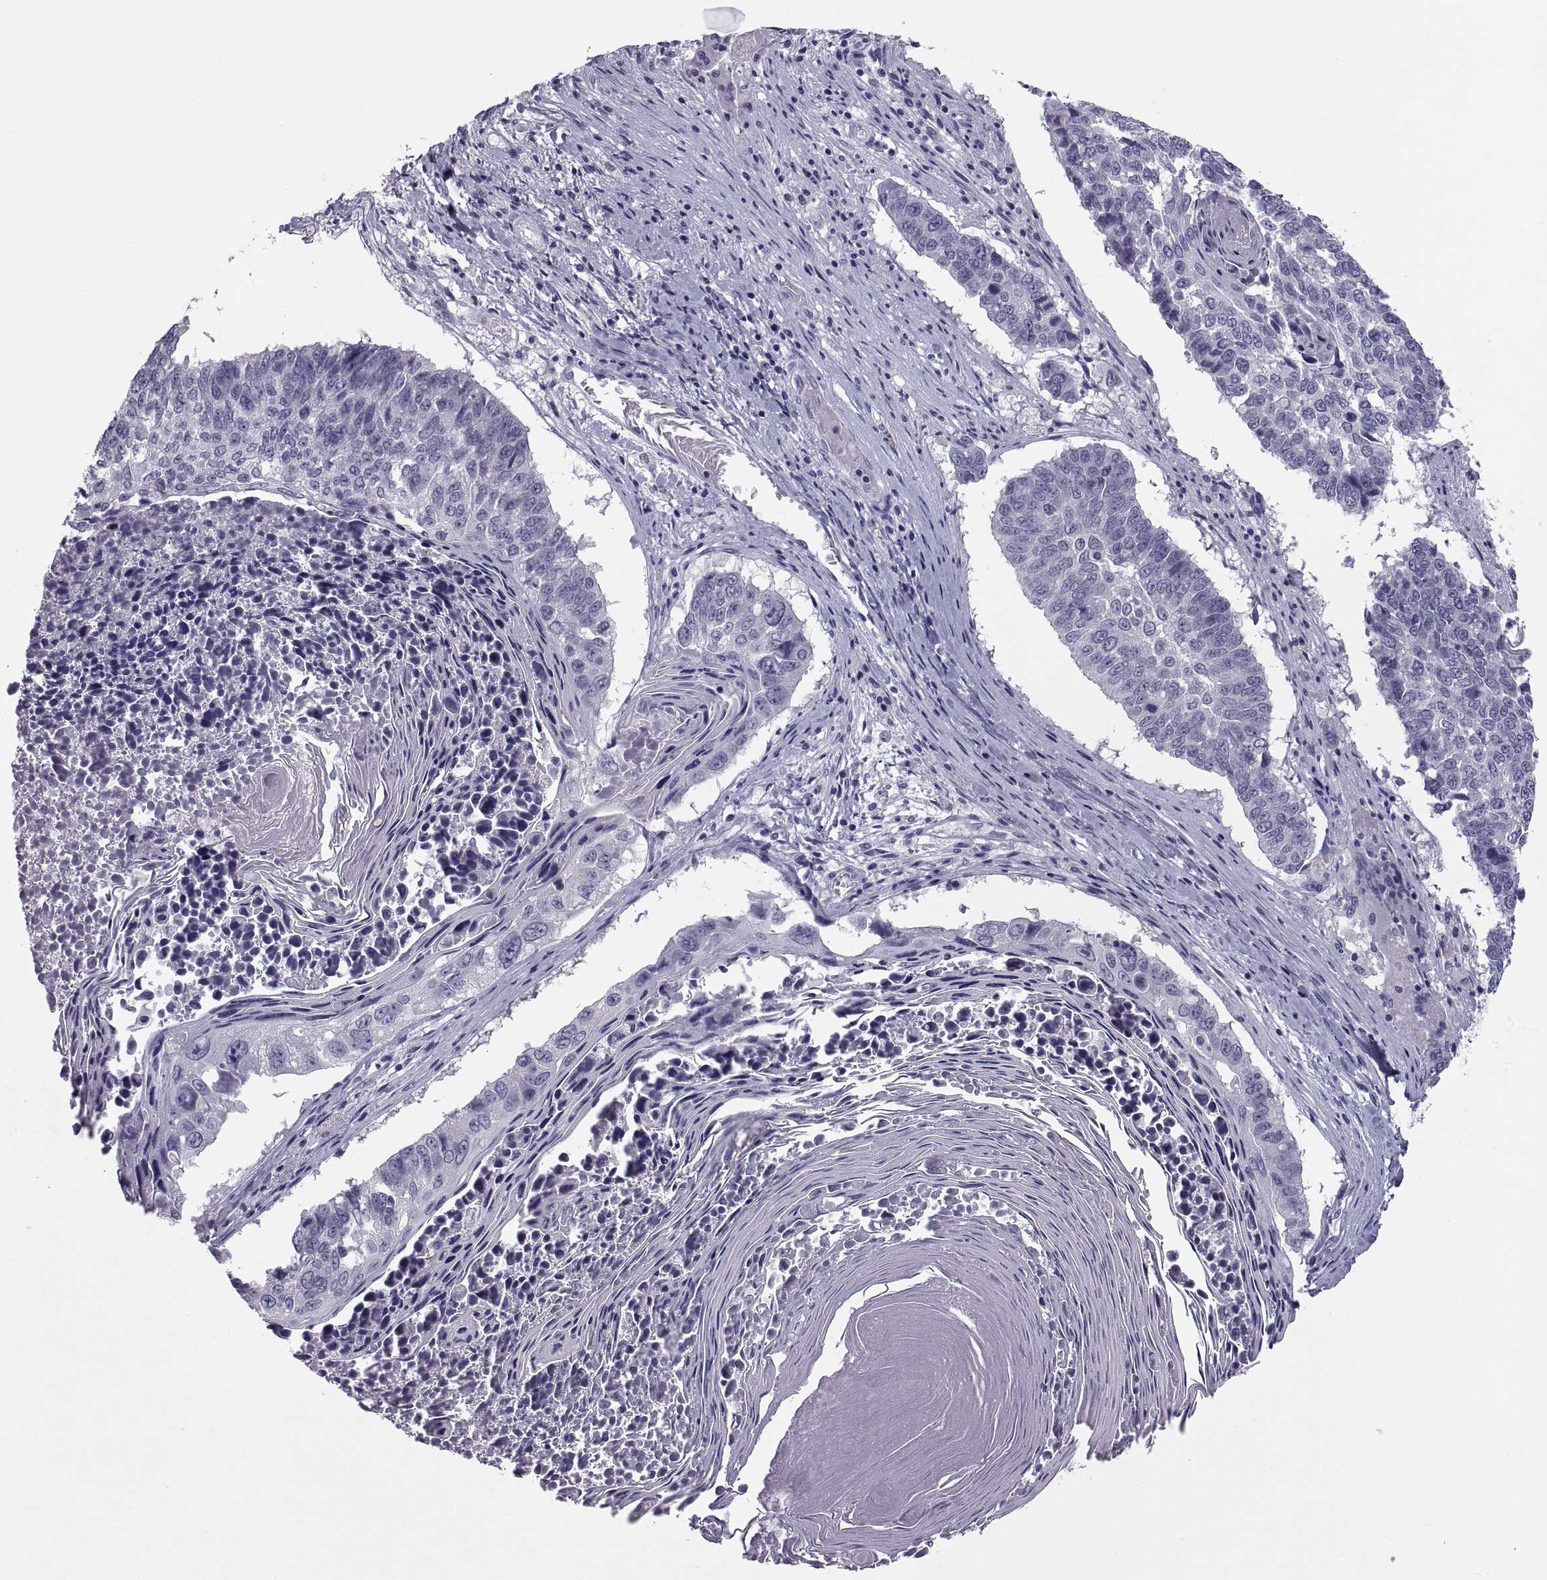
{"staining": {"intensity": "negative", "quantity": "none", "location": "none"}, "tissue": "lung cancer", "cell_type": "Tumor cells", "image_type": "cancer", "snomed": [{"axis": "morphology", "description": "Squamous cell carcinoma, NOS"}, {"axis": "topography", "description": "Lung"}], "caption": "Immunohistochemistry photomicrograph of neoplastic tissue: human lung cancer stained with DAB demonstrates no significant protein positivity in tumor cells.", "gene": "SOX21", "patient": {"sex": "male", "age": 73}}